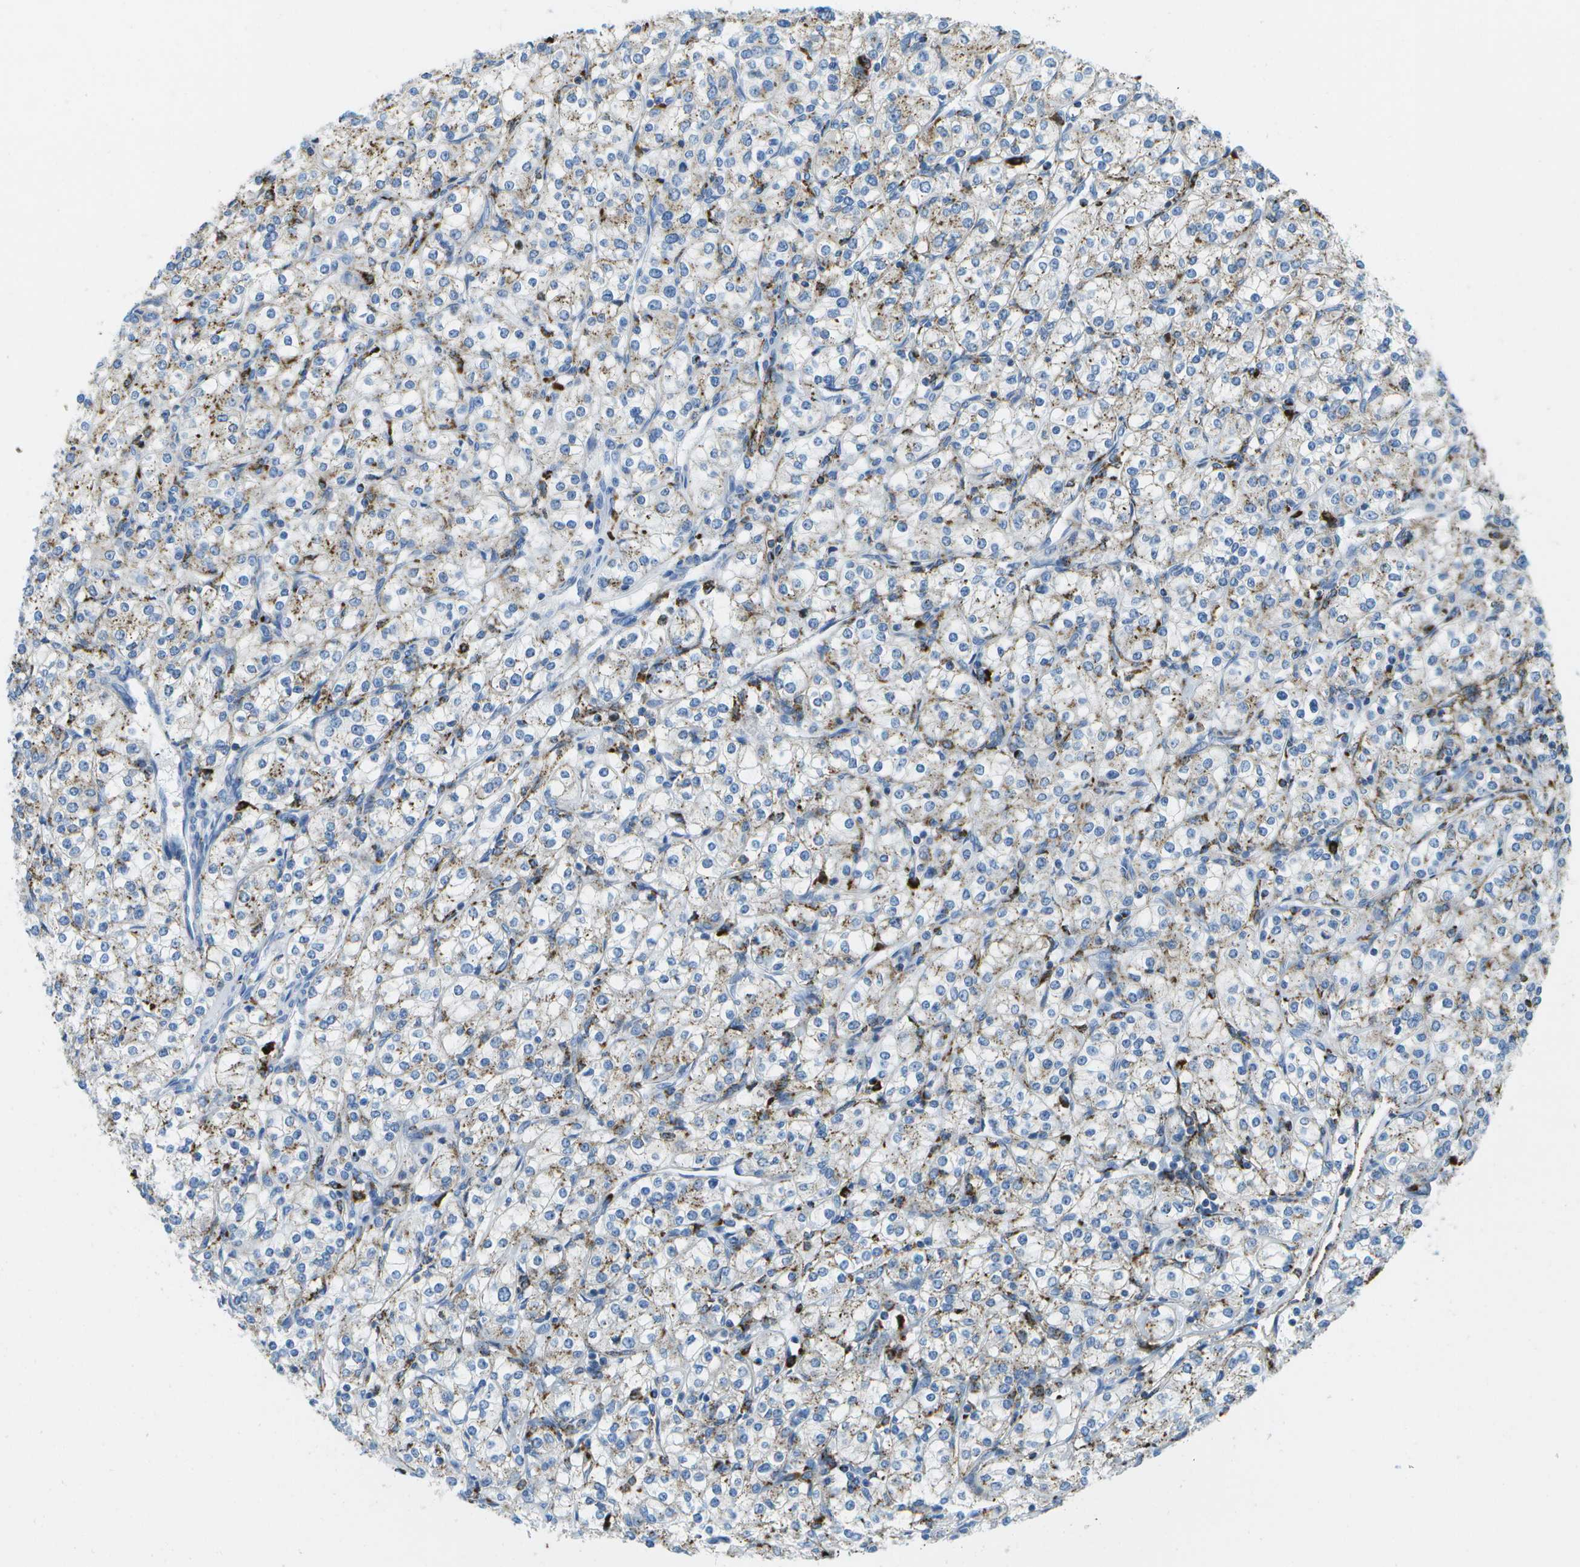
{"staining": {"intensity": "weak", "quantity": "25%-75%", "location": "cytoplasmic/membranous"}, "tissue": "renal cancer", "cell_type": "Tumor cells", "image_type": "cancer", "snomed": [{"axis": "morphology", "description": "Adenocarcinoma, NOS"}, {"axis": "topography", "description": "Kidney"}], "caption": "A low amount of weak cytoplasmic/membranous positivity is identified in about 25%-75% of tumor cells in adenocarcinoma (renal) tissue. Ihc stains the protein in brown and the nuclei are stained blue.", "gene": "PRCP", "patient": {"sex": "male", "age": 77}}